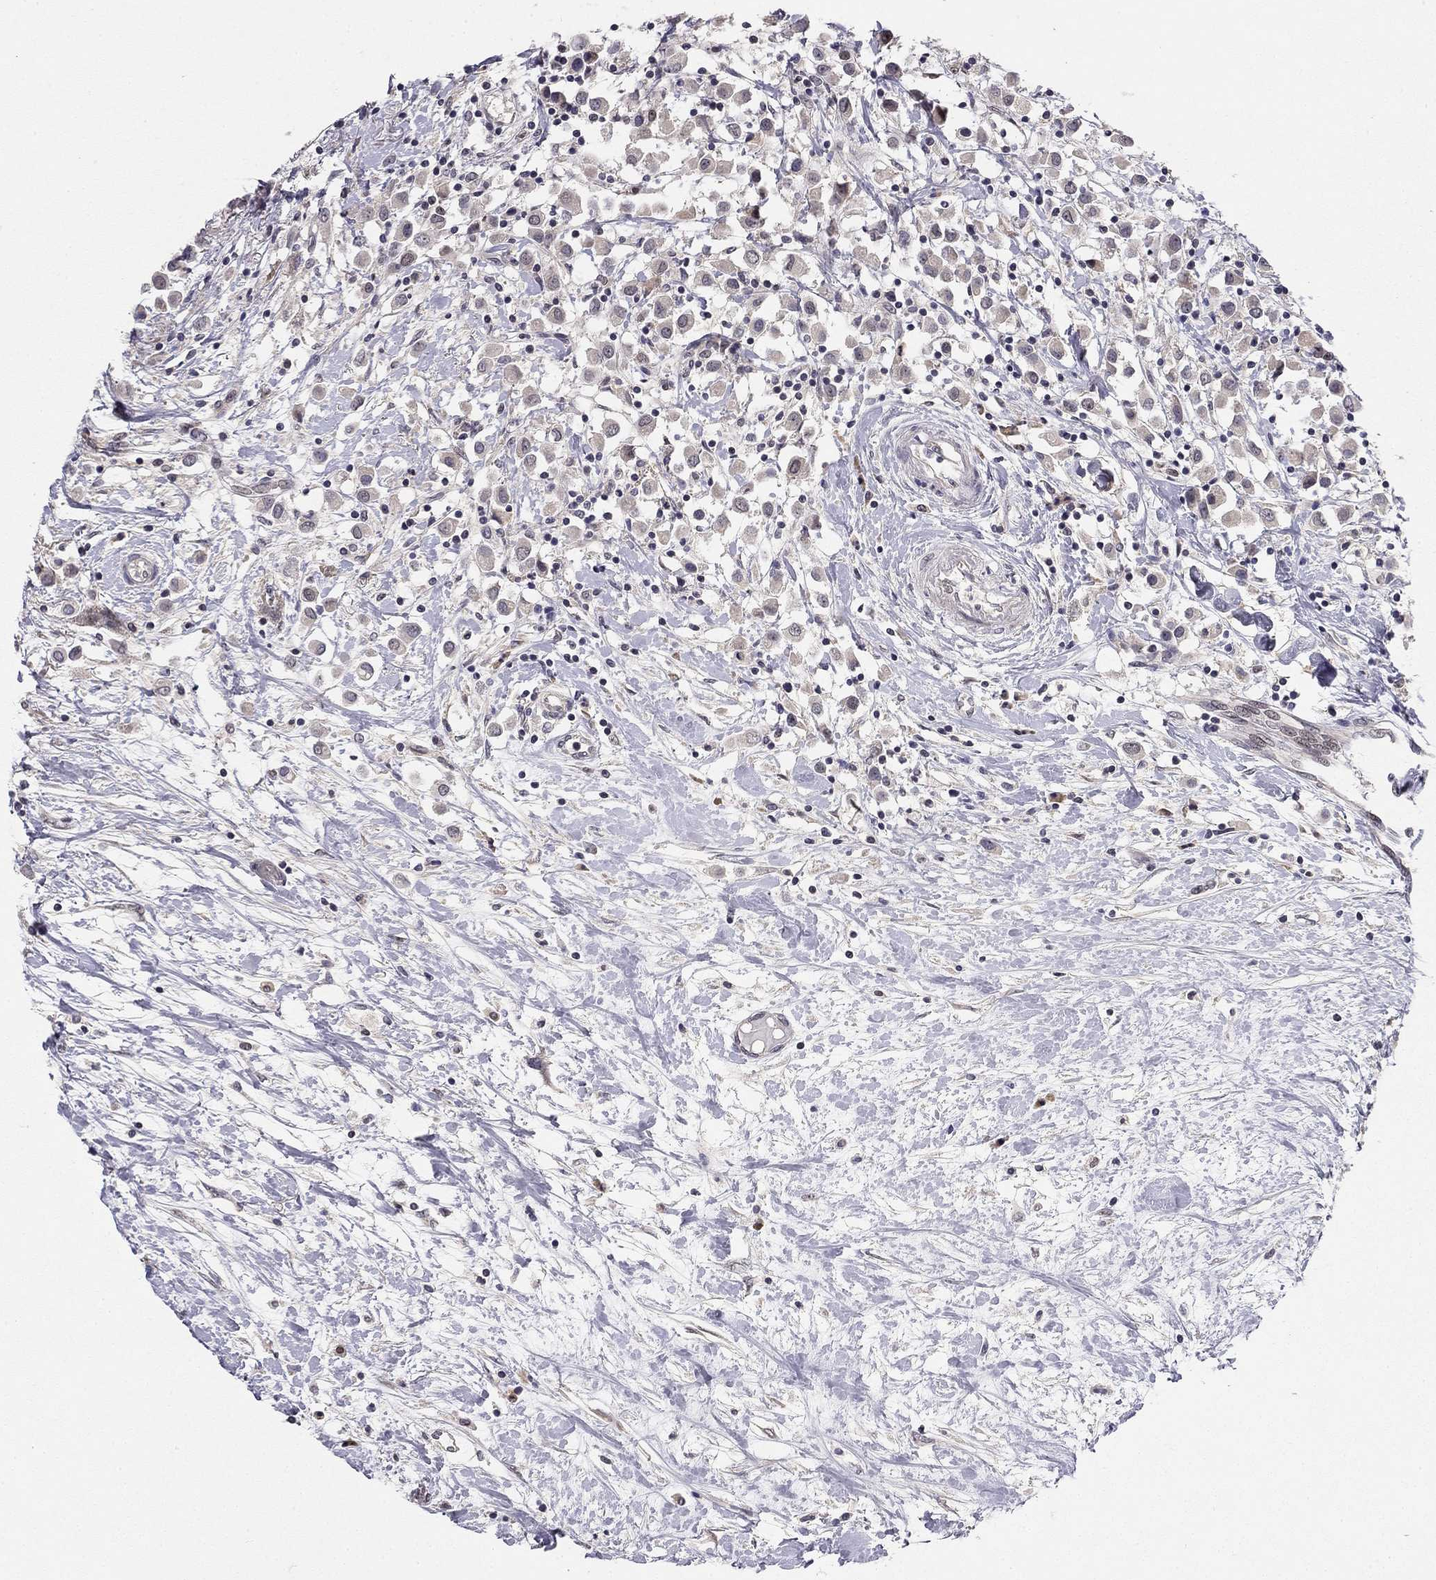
{"staining": {"intensity": "negative", "quantity": "none", "location": "none"}, "tissue": "breast cancer", "cell_type": "Tumor cells", "image_type": "cancer", "snomed": [{"axis": "morphology", "description": "Duct carcinoma"}, {"axis": "topography", "description": "Breast"}], "caption": "The histopathology image reveals no significant expression in tumor cells of breast cancer.", "gene": "STXBP6", "patient": {"sex": "female", "age": 61}}